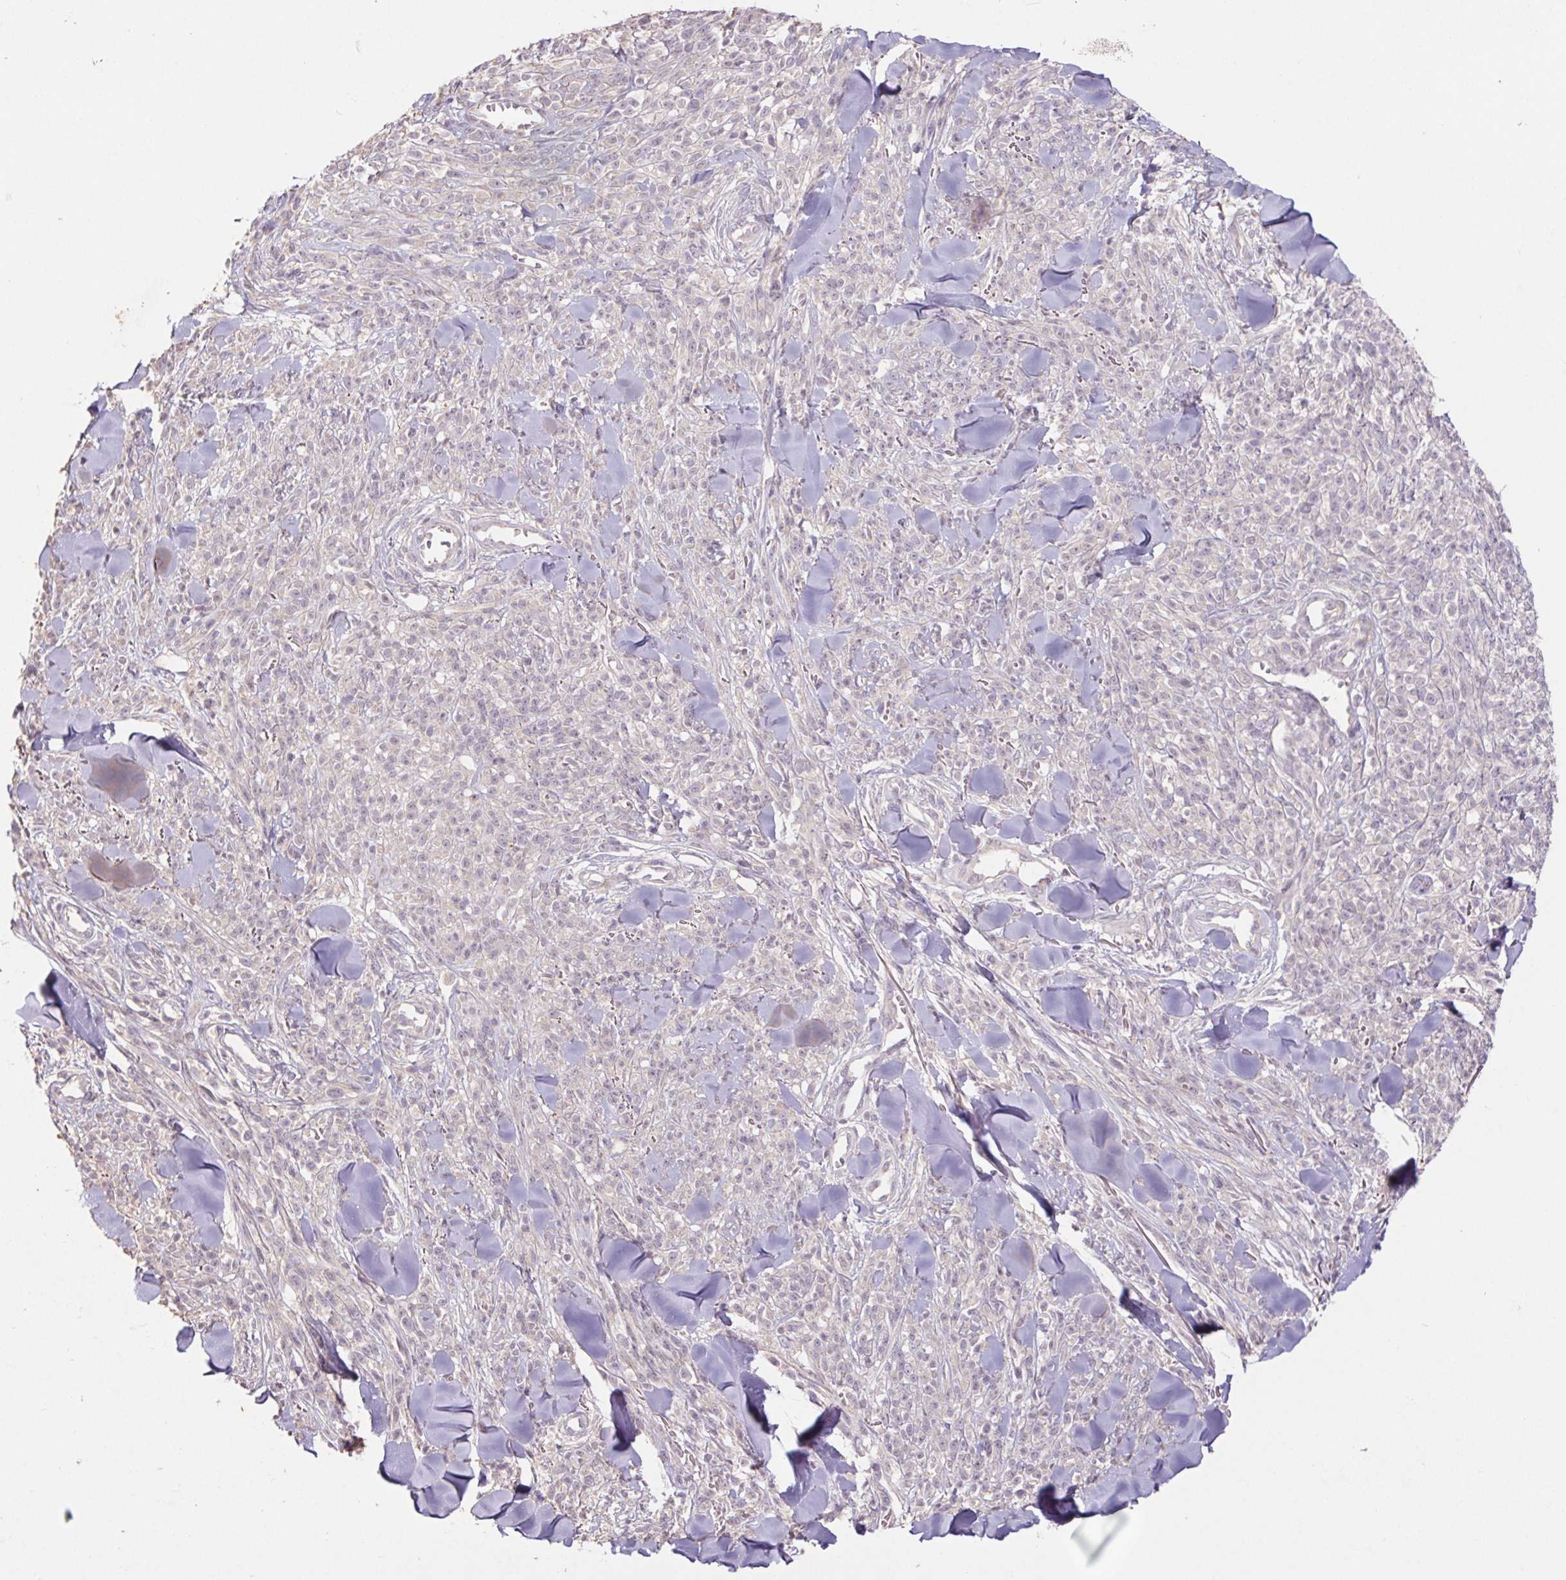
{"staining": {"intensity": "negative", "quantity": "none", "location": "none"}, "tissue": "melanoma", "cell_type": "Tumor cells", "image_type": "cancer", "snomed": [{"axis": "morphology", "description": "Malignant melanoma, NOS"}, {"axis": "topography", "description": "Skin"}, {"axis": "topography", "description": "Skin of trunk"}], "caption": "Melanoma was stained to show a protein in brown. There is no significant expression in tumor cells. Nuclei are stained in blue.", "gene": "GRM2", "patient": {"sex": "male", "age": 74}}